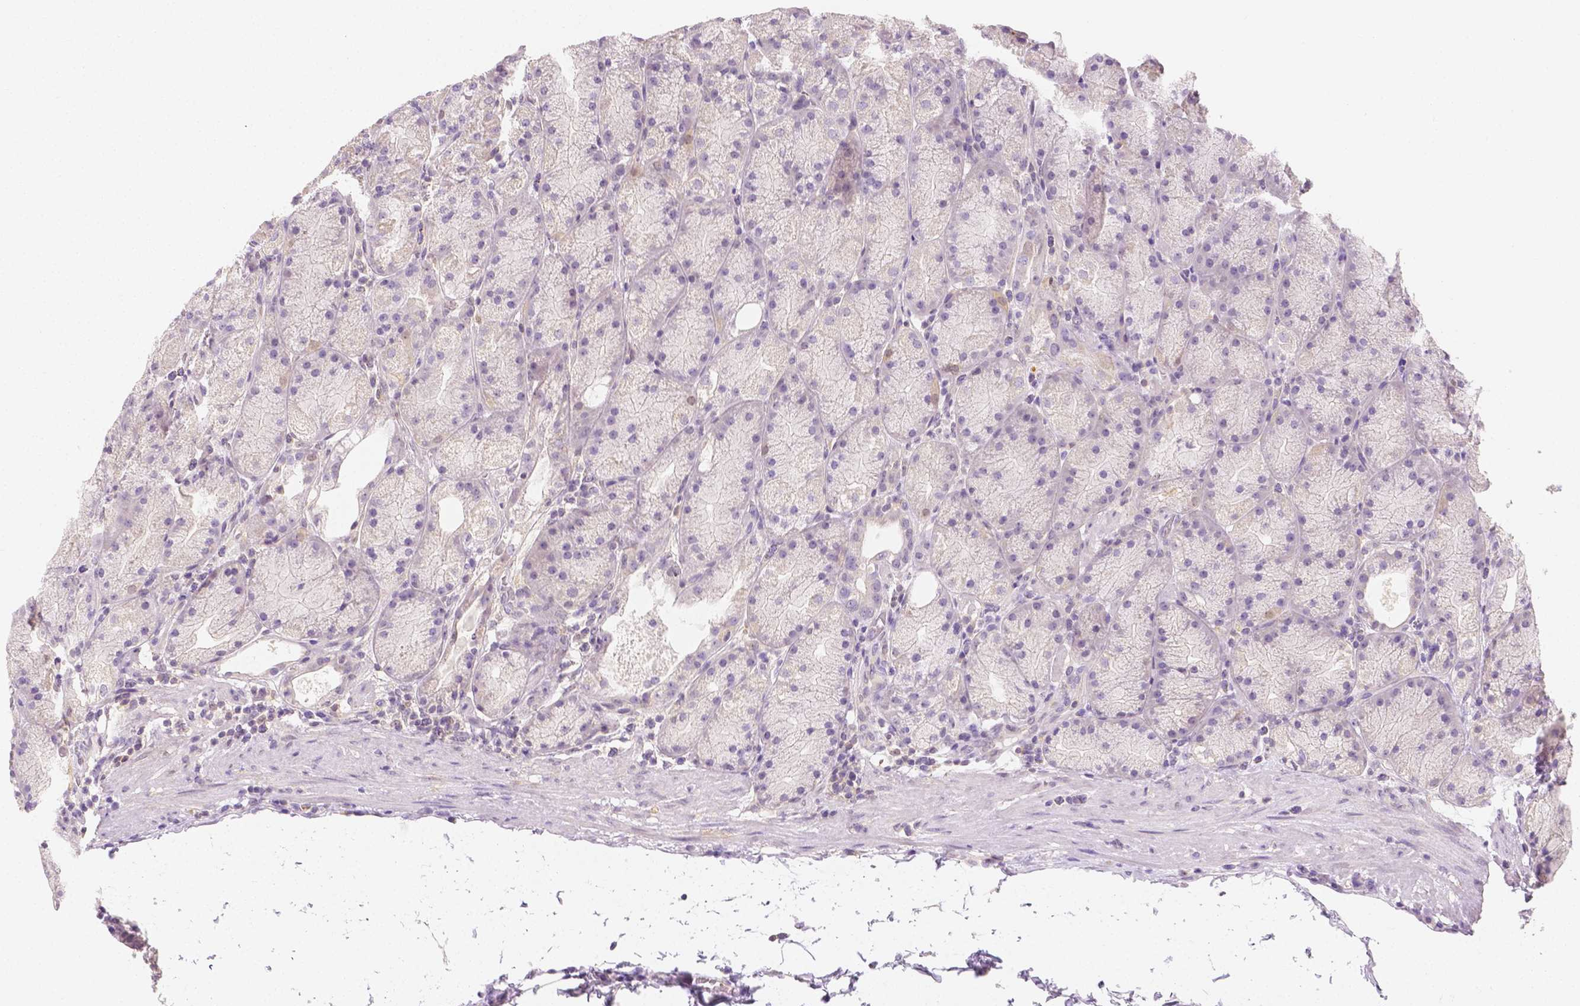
{"staining": {"intensity": "weak", "quantity": "<25%", "location": "cytoplasmic/membranous"}, "tissue": "stomach", "cell_type": "Glandular cells", "image_type": "normal", "snomed": [{"axis": "morphology", "description": "Normal tissue, NOS"}, {"axis": "topography", "description": "Stomach, upper"}, {"axis": "topography", "description": "Stomach"}], "caption": "The photomicrograph reveals no significant positivity in glandular cells of stomach. (DAB (3,3'-diaminobenzidine) IHC with hematoxylin counter stain).", "gene": "SGTB", "patient": {"sex": "male", "age": 48}}